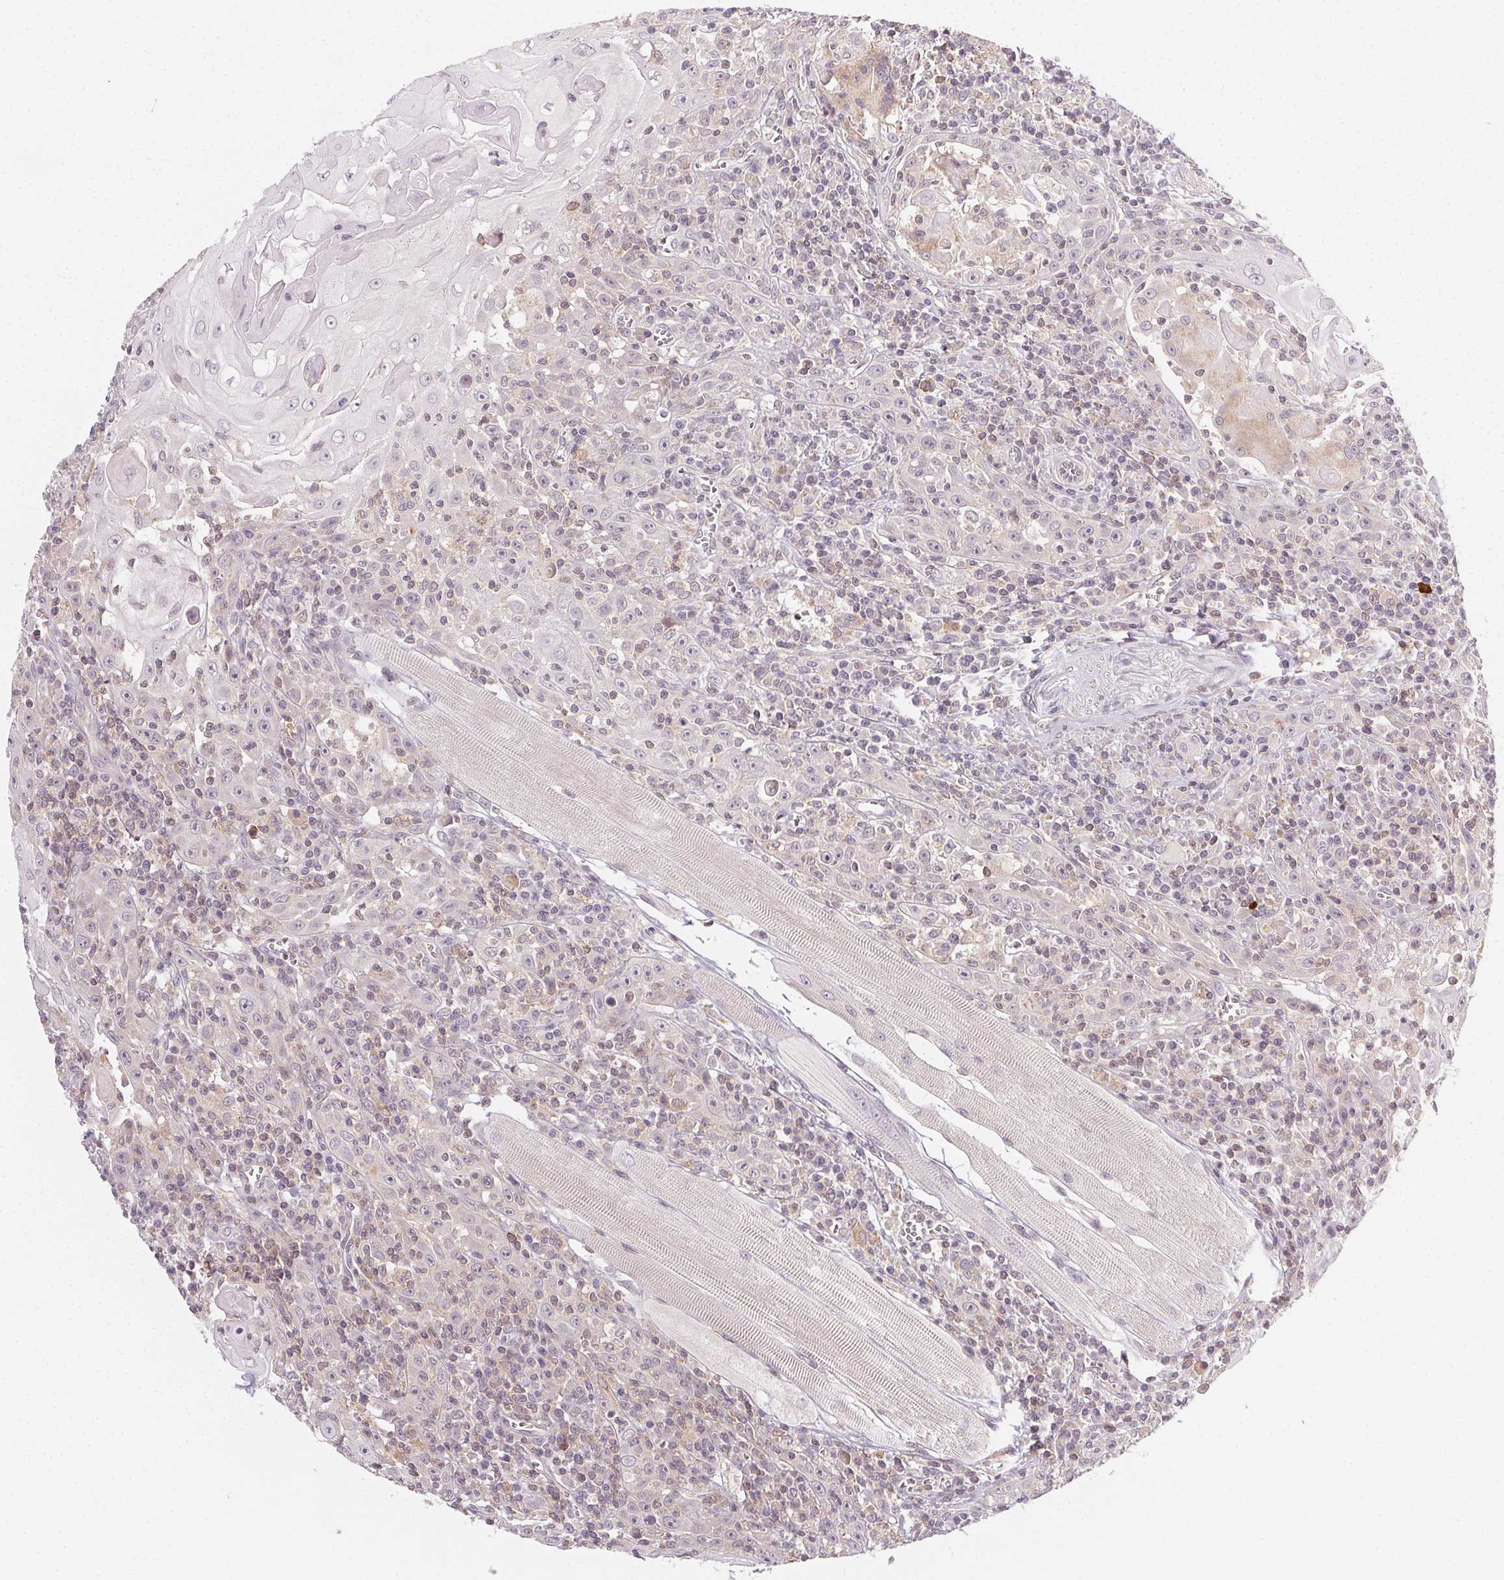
{"staining": {"intensity": "weak", "quantity": "<25%", "location": "cytoplasmic/membranous"}, "tissue": "head and neck cancer", "cell_type": "Tumor cells", "image_type": "cancer", "snomed": [{"axis": "morphology", "description": "Squamous cell carcinoma, NOS"}, {"axis": "topography", "description": "Head-Neck"}], "caption": "This histopathology image is of head and neck cancer stained with IHC to label a protein in brown with the nuclei are counter-stained blue. There is no staining in tumor cells.", "gene": "NCOA4", "patient": {"sex": "male", "age": 52}}